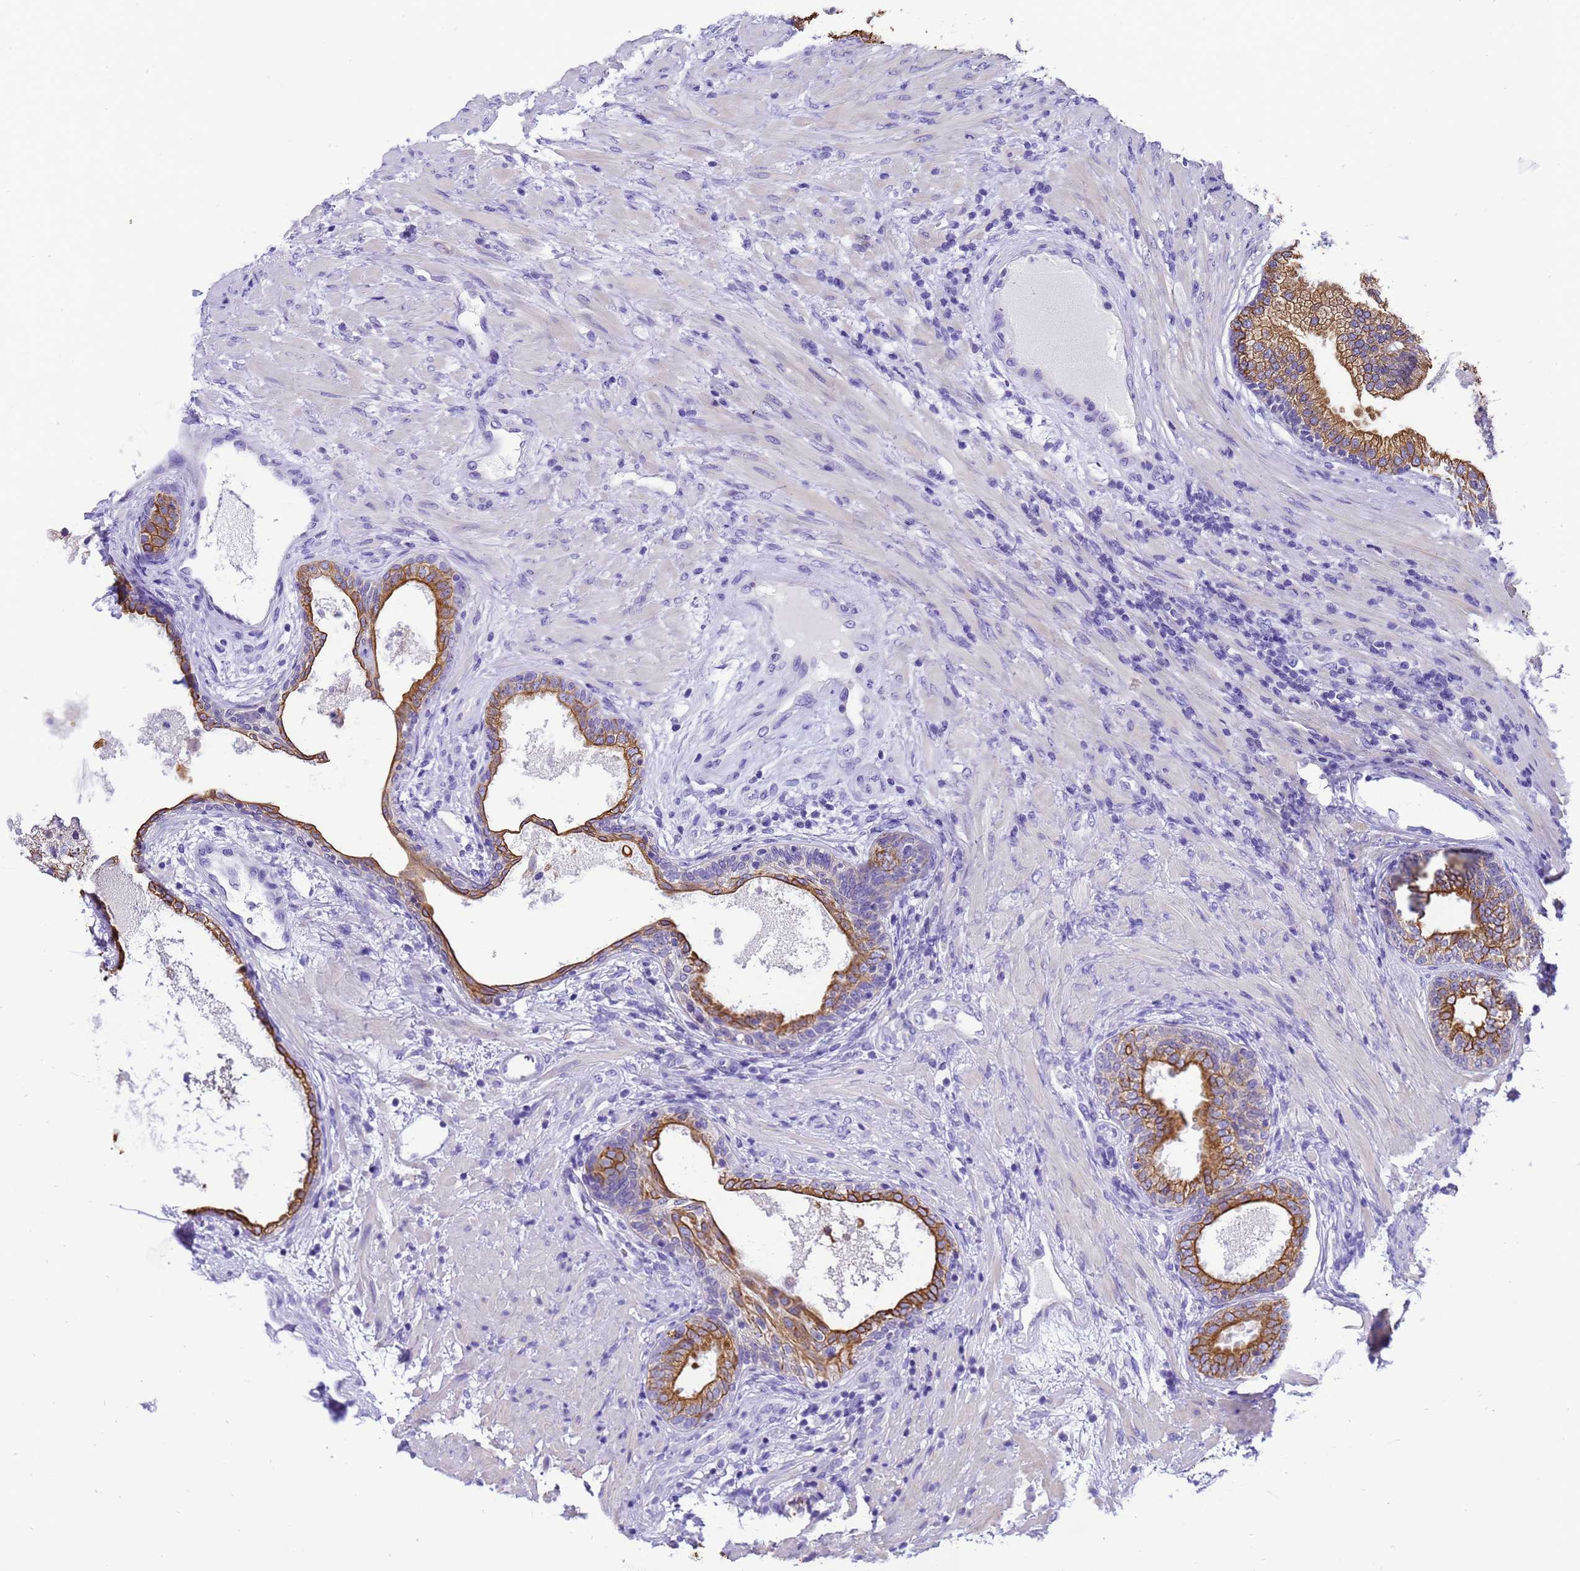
{"staining": {"intensity": "strong", "quantity": "25%-75%", "location": "cytoplasmic/membranous"}, "tissue": "prostate", "cell_type": "Glandular cells", "image_type": "normal", "snomed": [{"axis": "morphology", "description": "Normal tissue, NOS"}, {"axis": "topography", "description": "Prostate"}], "caption": "Immunohistochemistry (IHC) (DAB (3,3'-diaminobenzidine)) staining of unremarkable human prostate shows strong cytoplasmic/membranous protein staining in about 25%-75% of glandular cells. (DAB IHC, brown staining for protein, blue staining for nuclei).", "gene": "PIEZO2", "patient": {"sex": "male", "age": 76}}